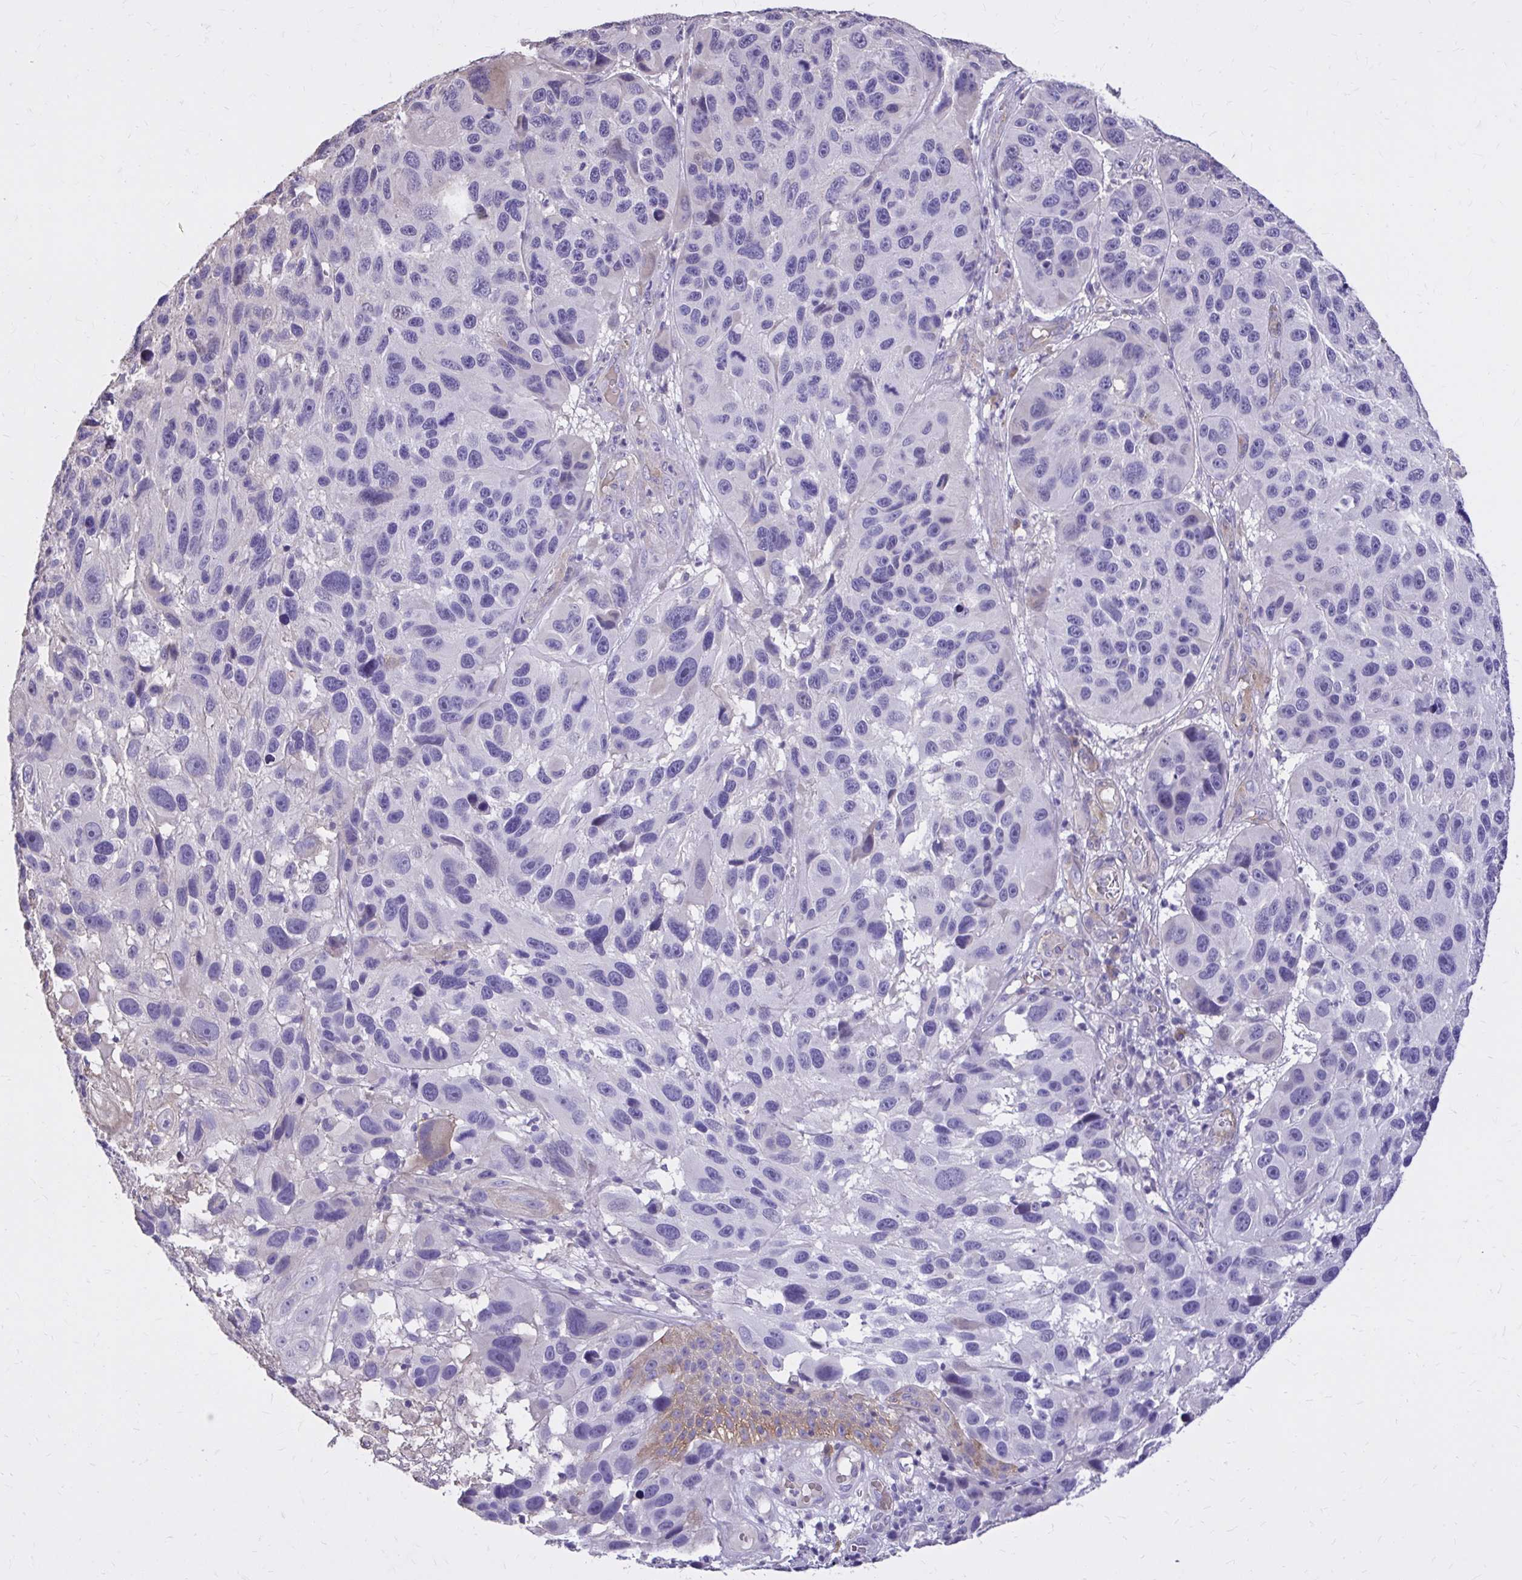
{"staining": {"intensity": "negative", "quantity": "none", "location": "none"}, "tissue": "melanoma", "cell_type": "Tumor cells", "image_type": "cancer", "snomed": [{"axis": "morphology", "description": "Malignant melanoma, NOS"}, {"axis": "topography", "description": "Skin"}], "caption": "DAB immunohistochemical staining of human melanoma demonstrates no significant staining in tumor cells.", "gene": "EPB41L1", "patient": {"sex": "male", "age": 53}}